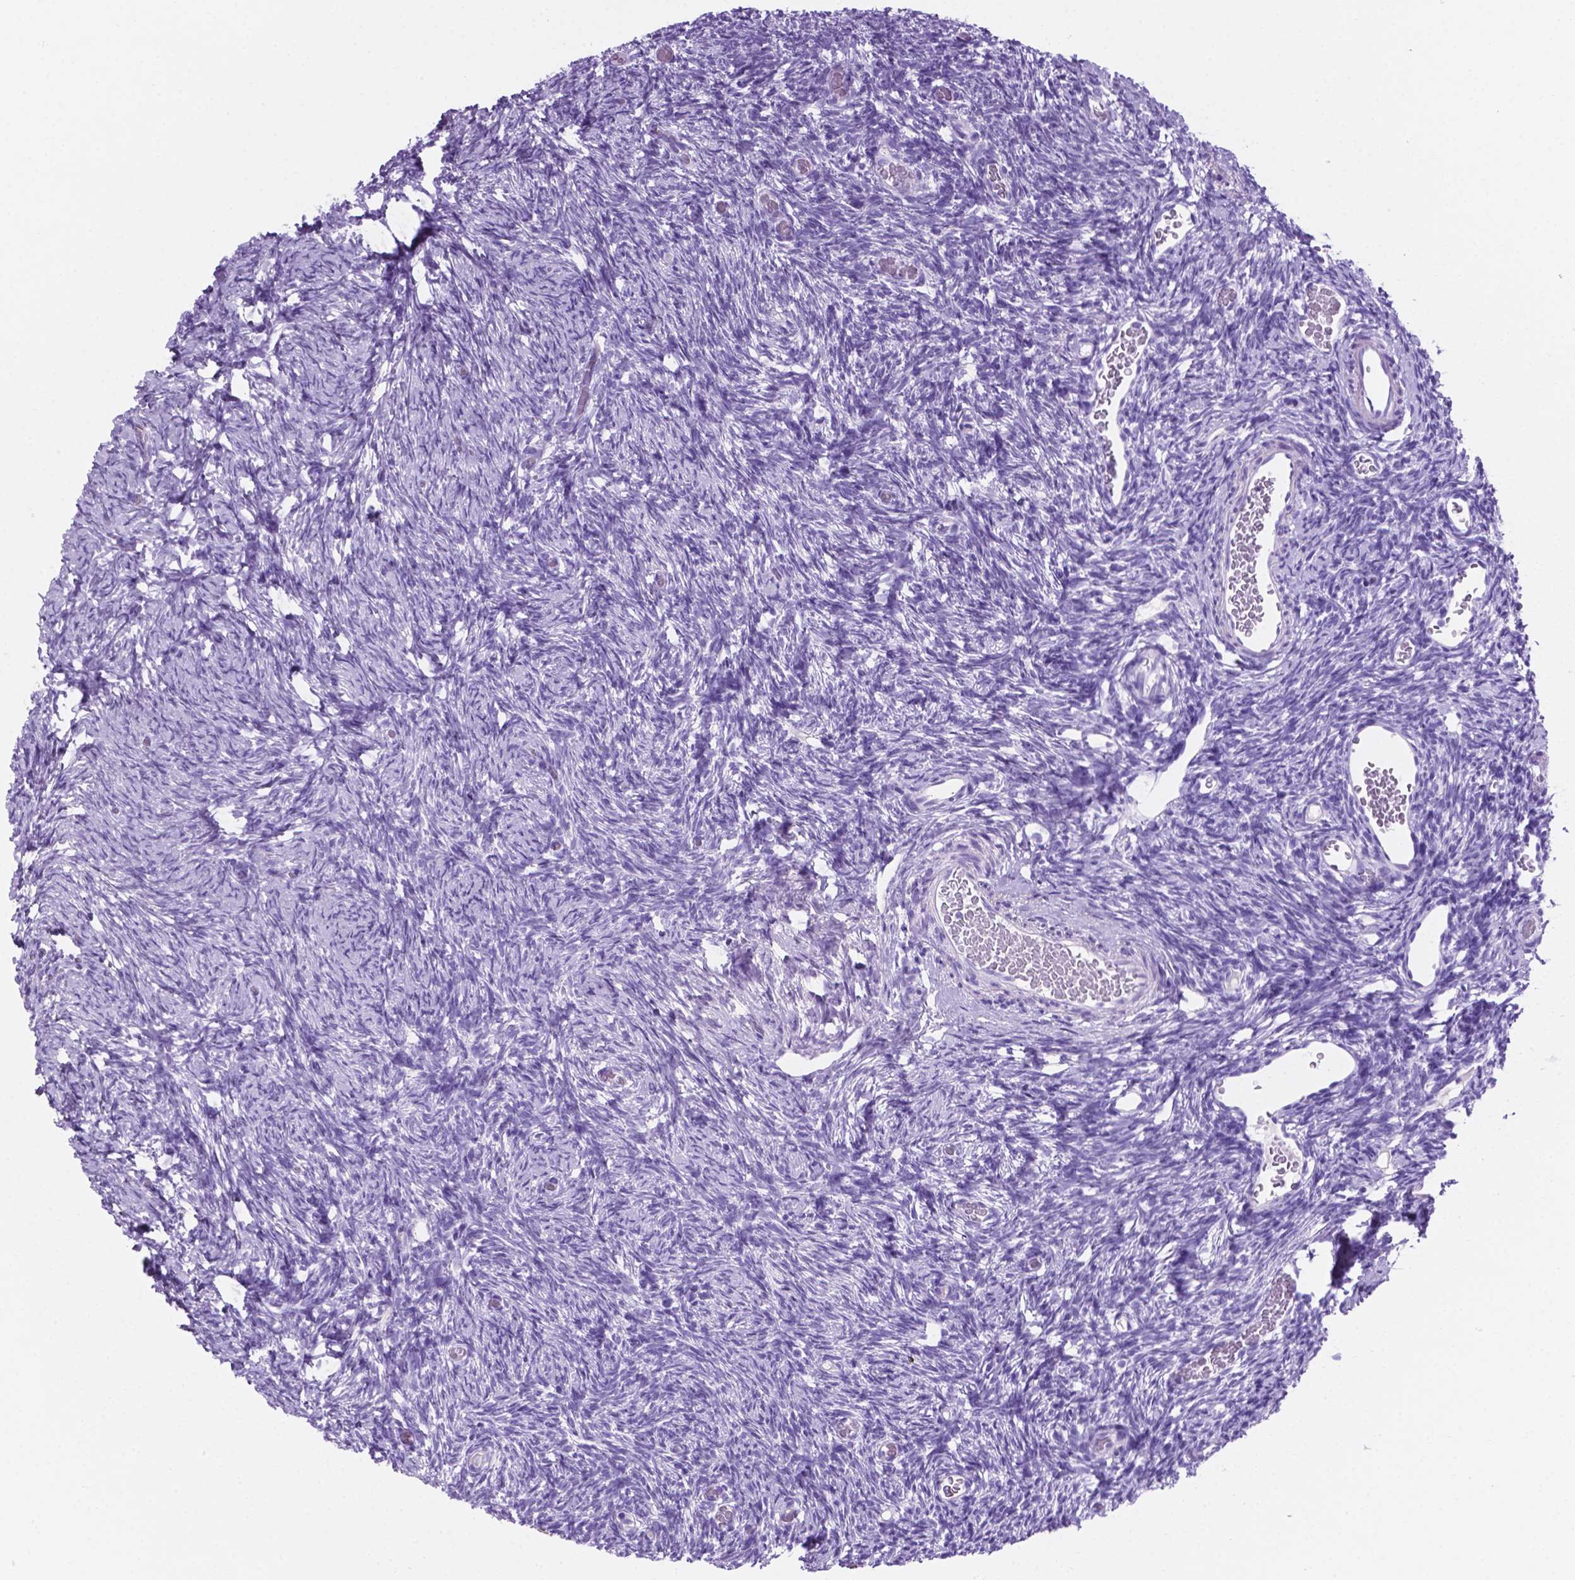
{"staining": {"intensity": "negative", "quantity": "none", "location": "none"}, "tissue": "ovary", "cell_type": "Follicle cells", "image_type": "normal", "snomed": [{"axis": "morphology", "description": "Normal tissue, NOS"}, {"axis": "topography", "description": "Ovary"}], "caption": "Histopathology image shows no protein expression in follicle cells of benign ovary. Nuclei are stained in blue.", "gene": "C17orf107", "patient": {"sex": "female", "age": 39}}